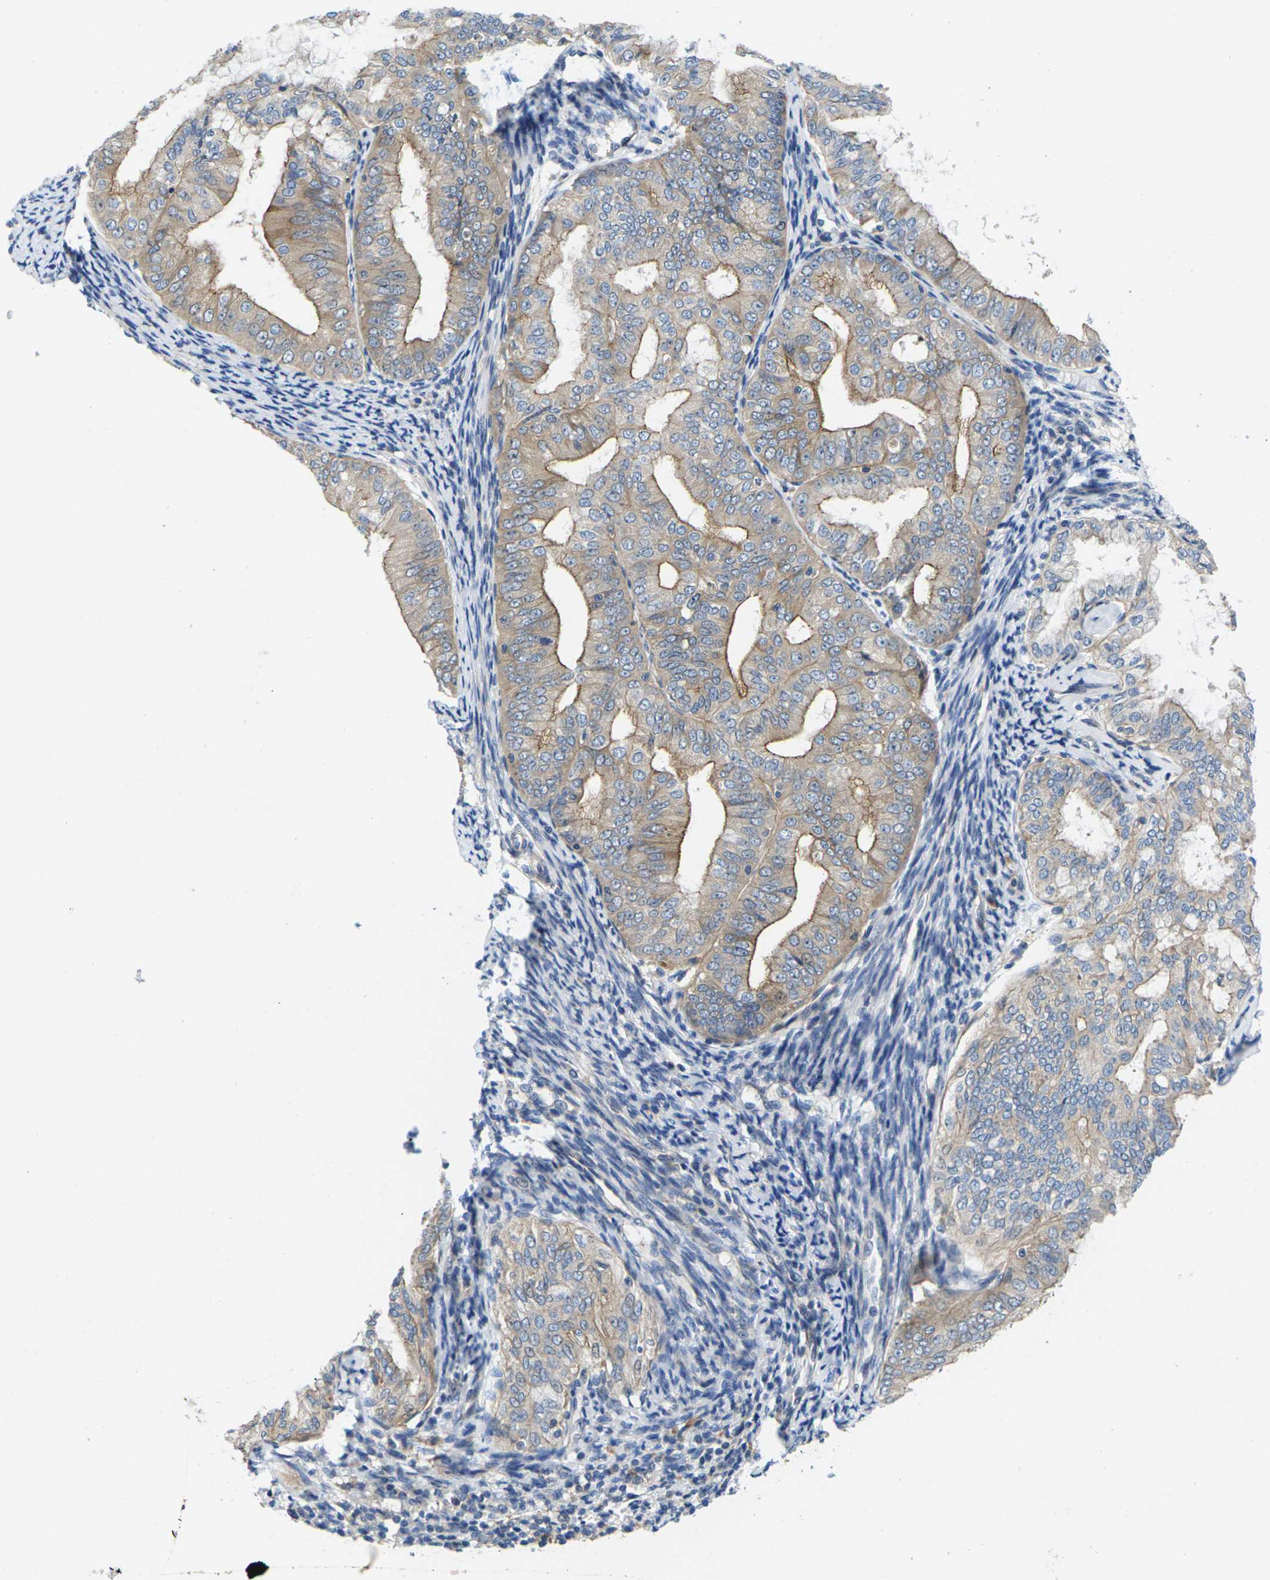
{"staining": {"intensity": "moderate", "quantity": ">75%", "location": "cytoplasmic/membranous"}, "tissue": "endometrial cancer", "cell_type": "Tumor cells", "image_type": "cancer", "snomed": [{"axis": "morphology", "description": "Adenocarcinoma, NOS"}, {"axis": "topography", "description": "Endometrium"}], "caption": "Immunohistochemical staining of endometrial cancer (adenocarcinoma) exhibits moderate cytoplasmic/membranous protein positivity in approximately >75% of tumor cells.", "gene": "SCNN1A", "patient": {"sex": "female", "age": 63}}